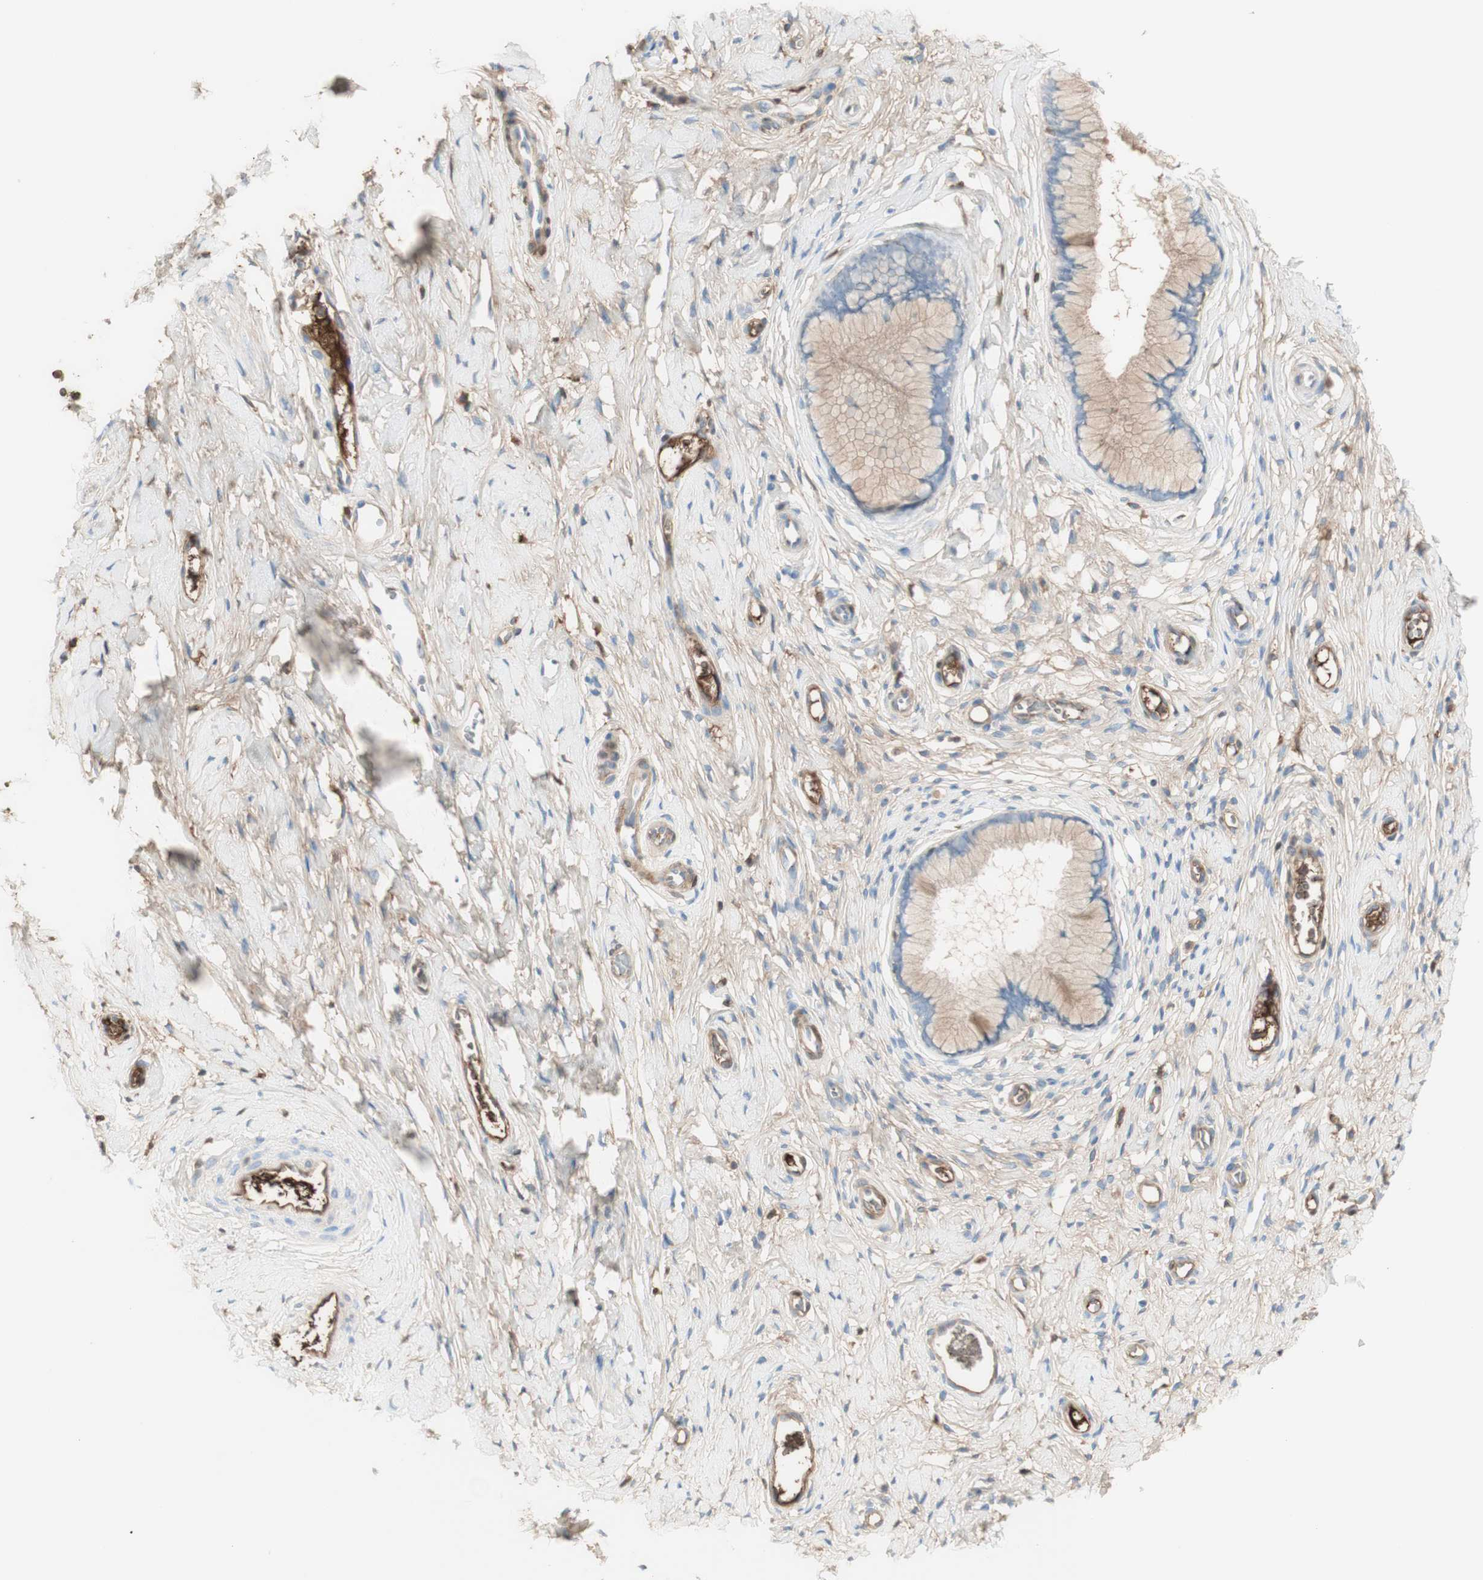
{"staining": {"intensity": "weak", "quantity": ">75%", "location": "cytoplasmic/membranous"}, "tissue": "cervix", "cell_type": "Glandular cells", "image_type": "normal", "snomed": [{"axis": "morphology", "description": "Normal tissue, NOS"}, {"axis": "topography", "description": "Cervix"}], "caption": "Immunohistochemistry (IHC) of benign human cervix reveals low levels of weak cytoplasmic/membranous staining in about >75% of glandular cells. (DAB = brown stain, brightfield microscopy at high magnification).", "gene": "KNG1", "patient": {"sex": "female", "age": 65}}